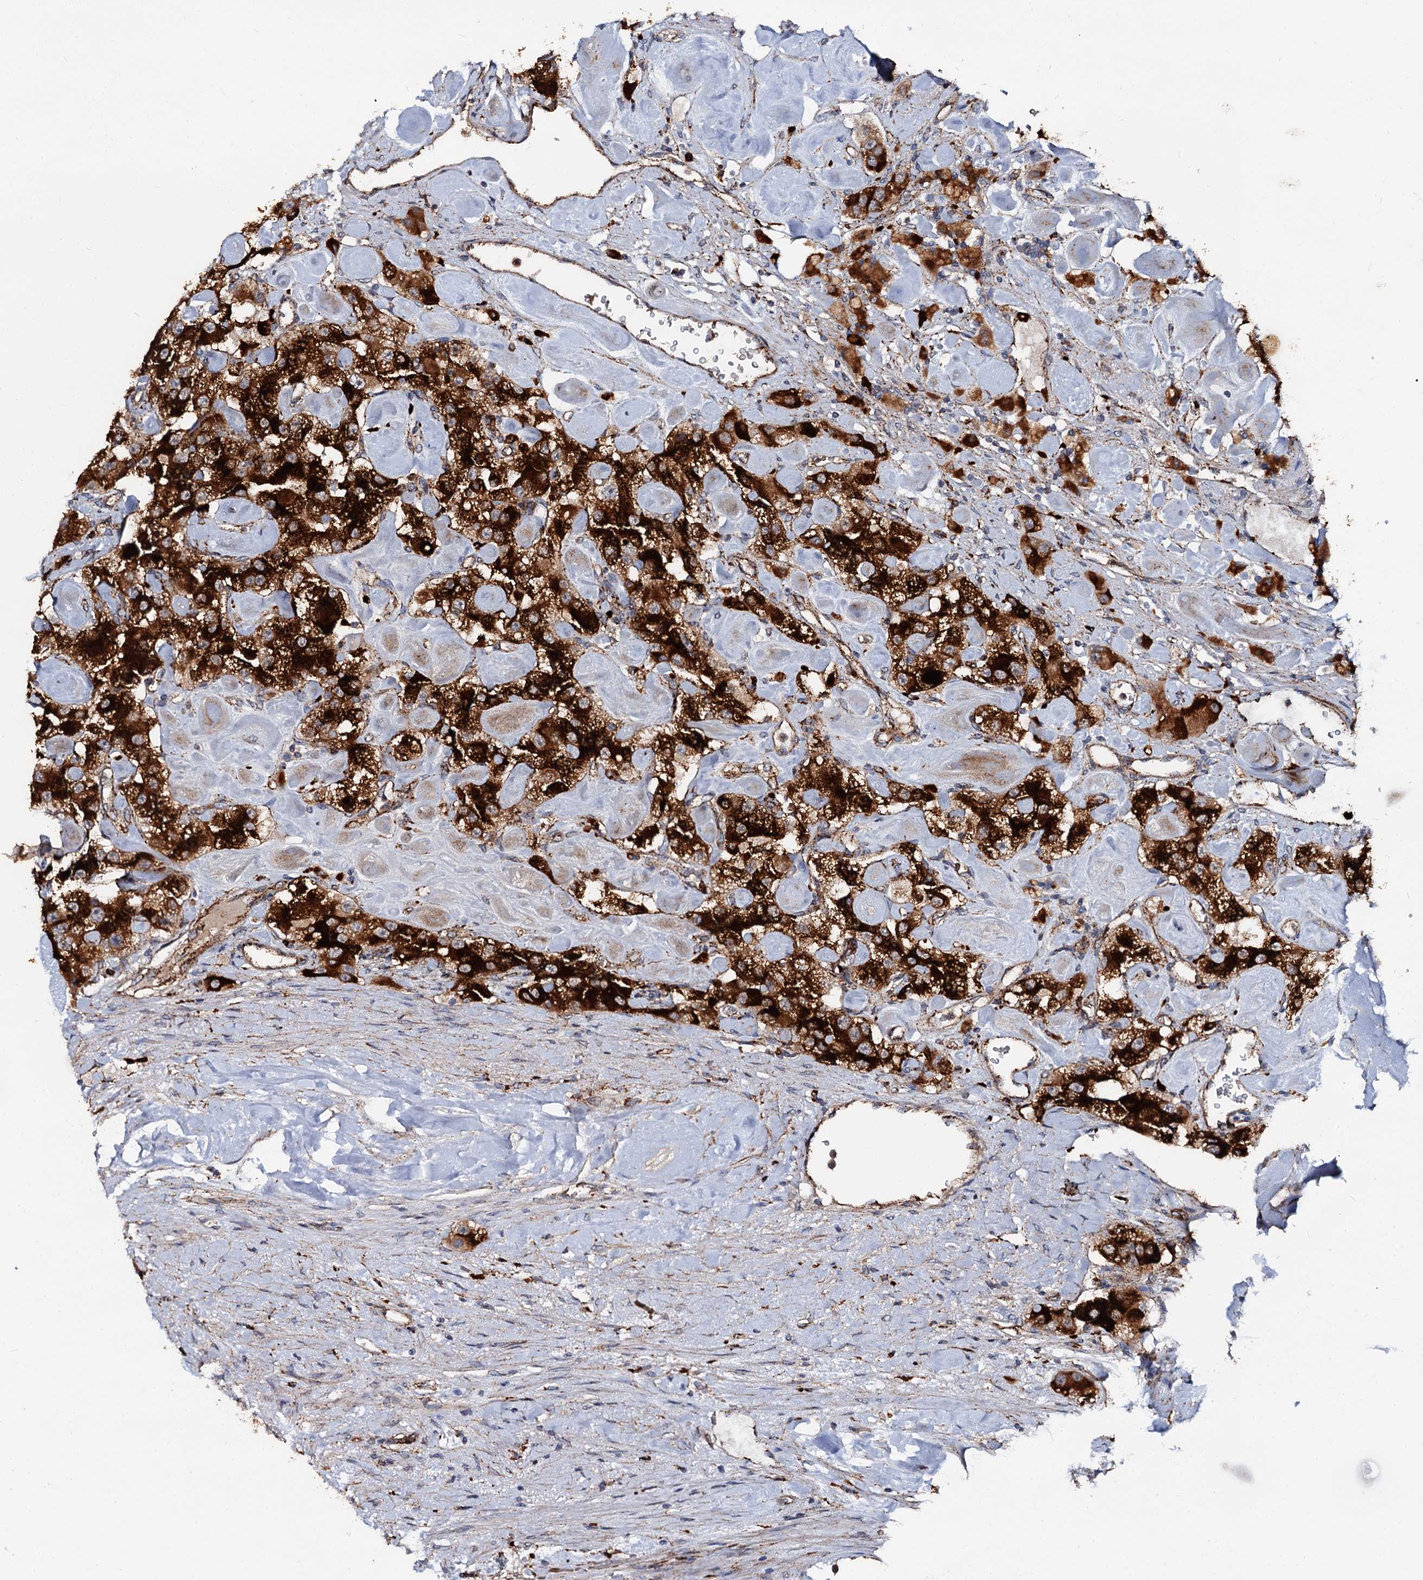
{"staining": {"intensity": "strong", "quantity": ">75%", "location": "cytoplasmic/membranous"}, "tissue": "carcinoid", "cell_type": "Tumor cells", "image_type": "cancer", "snomed": [{"axis": "morphology", "description": "Carcinoid, malignant, NOS"}, {"axis": "topography", "description": "Pancreas"}], "caption": "The micrograph shows staining of carcinoid (malignant), revealing strong cytoplasmic/membranous protein staining (brown color) within tumor cells.", "gene": "GBA1", "patient": {"sex": "male", "age": 41}}